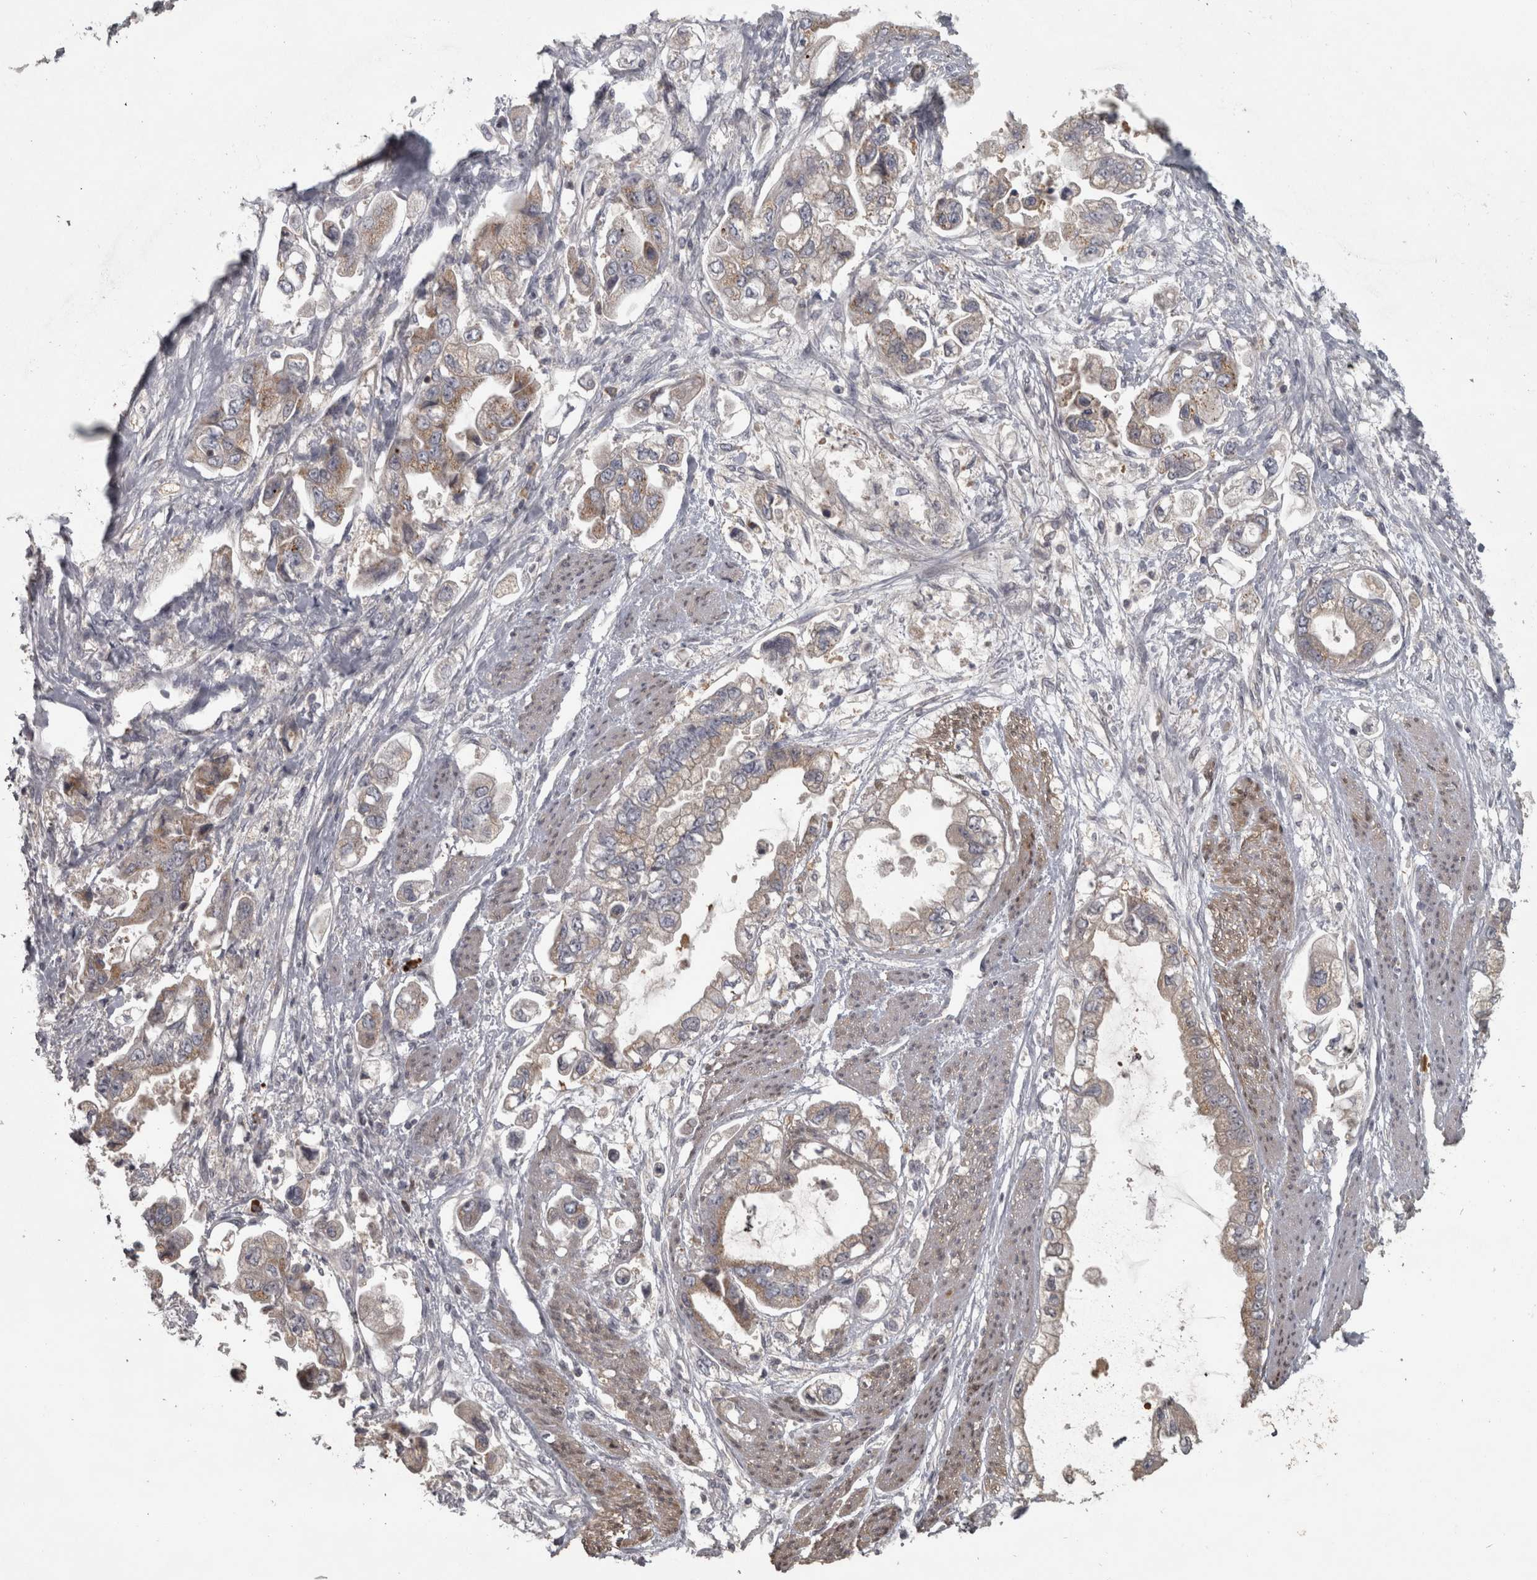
{"staining": {"intensity": "moderate", "quantity": "25%-75%", "location": "cytoplasmic/membranous"}, "tissue": "stomach cancer", "cell_type": "Tumor cells", "image_type": "cancer", "snomed": [{"axis": "morphology", "description": "Adenocarcinoma, NOS"}, {"axis": "topography", "description": "Stomach"}], "caption": "The immunohistochemical stain shows moderate cytoplasmic/membranous staining in tumor cells of stomach cancer (adenocarcinoma) tissue.", "gene": "SLCO5A1", "patient": {"sex": "male", "age": 62}}